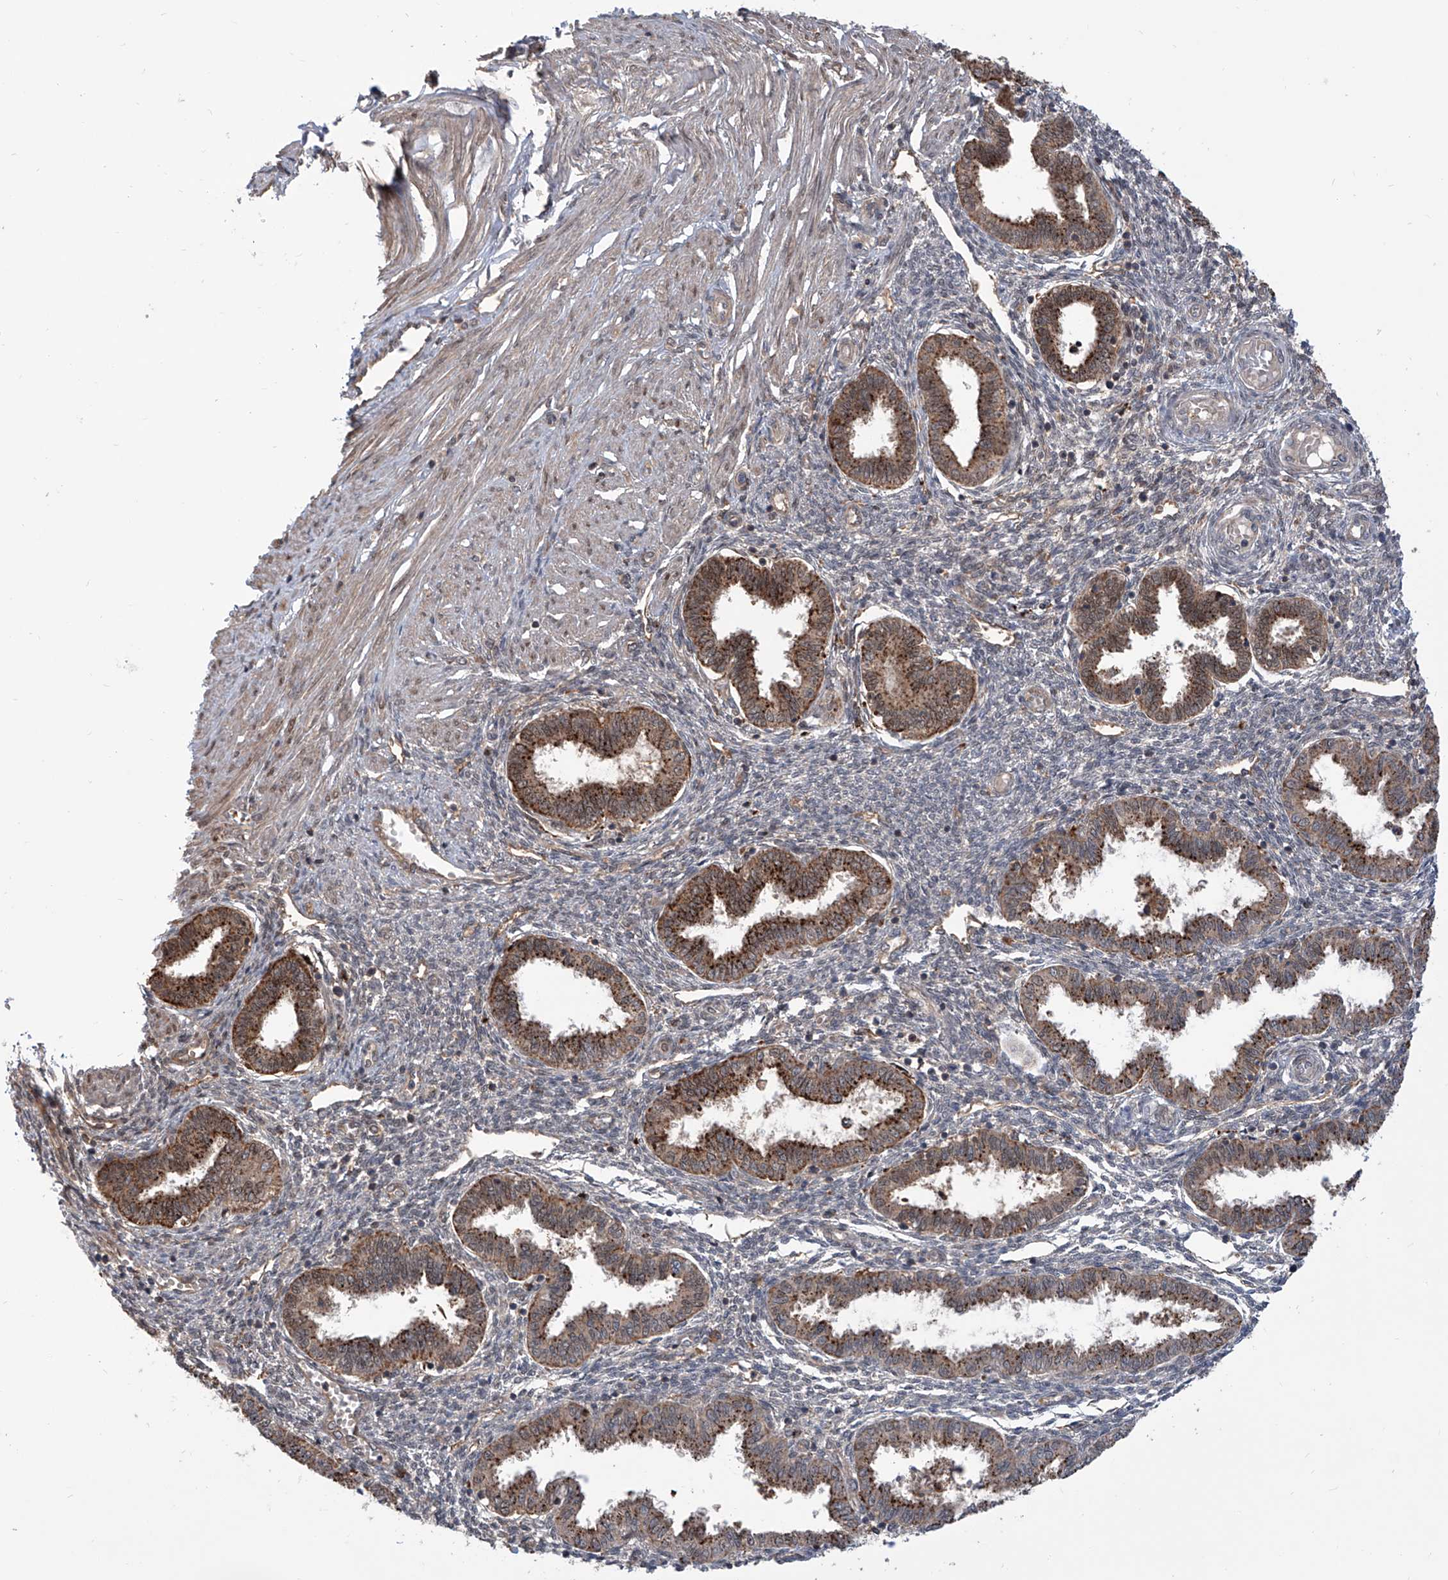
{"staining": {"intensity": "moderate", "quantity": "<25%", "location": "cytoplasmic/membranous"}, "tissue": "endometrium", "cell_type": "Cells in endometrial stroma", "image_type": "normal", "snomed": [{"axis": "morphology", "description": "Normal tissue, NOS"}, {"axis": "topography", "description": "Endometrium"}], "caption": "Immunohistochemistry of benign human endometrium reveals low levels of moderate cytoplasmic/membranous staining in approximately <25% of cells in endometrial stroma. (DAB IHC, brown staining for protein, blue staining for nuclei).", "gene": "HOXC8", "patient": {"sex": "female", "age": 33}}